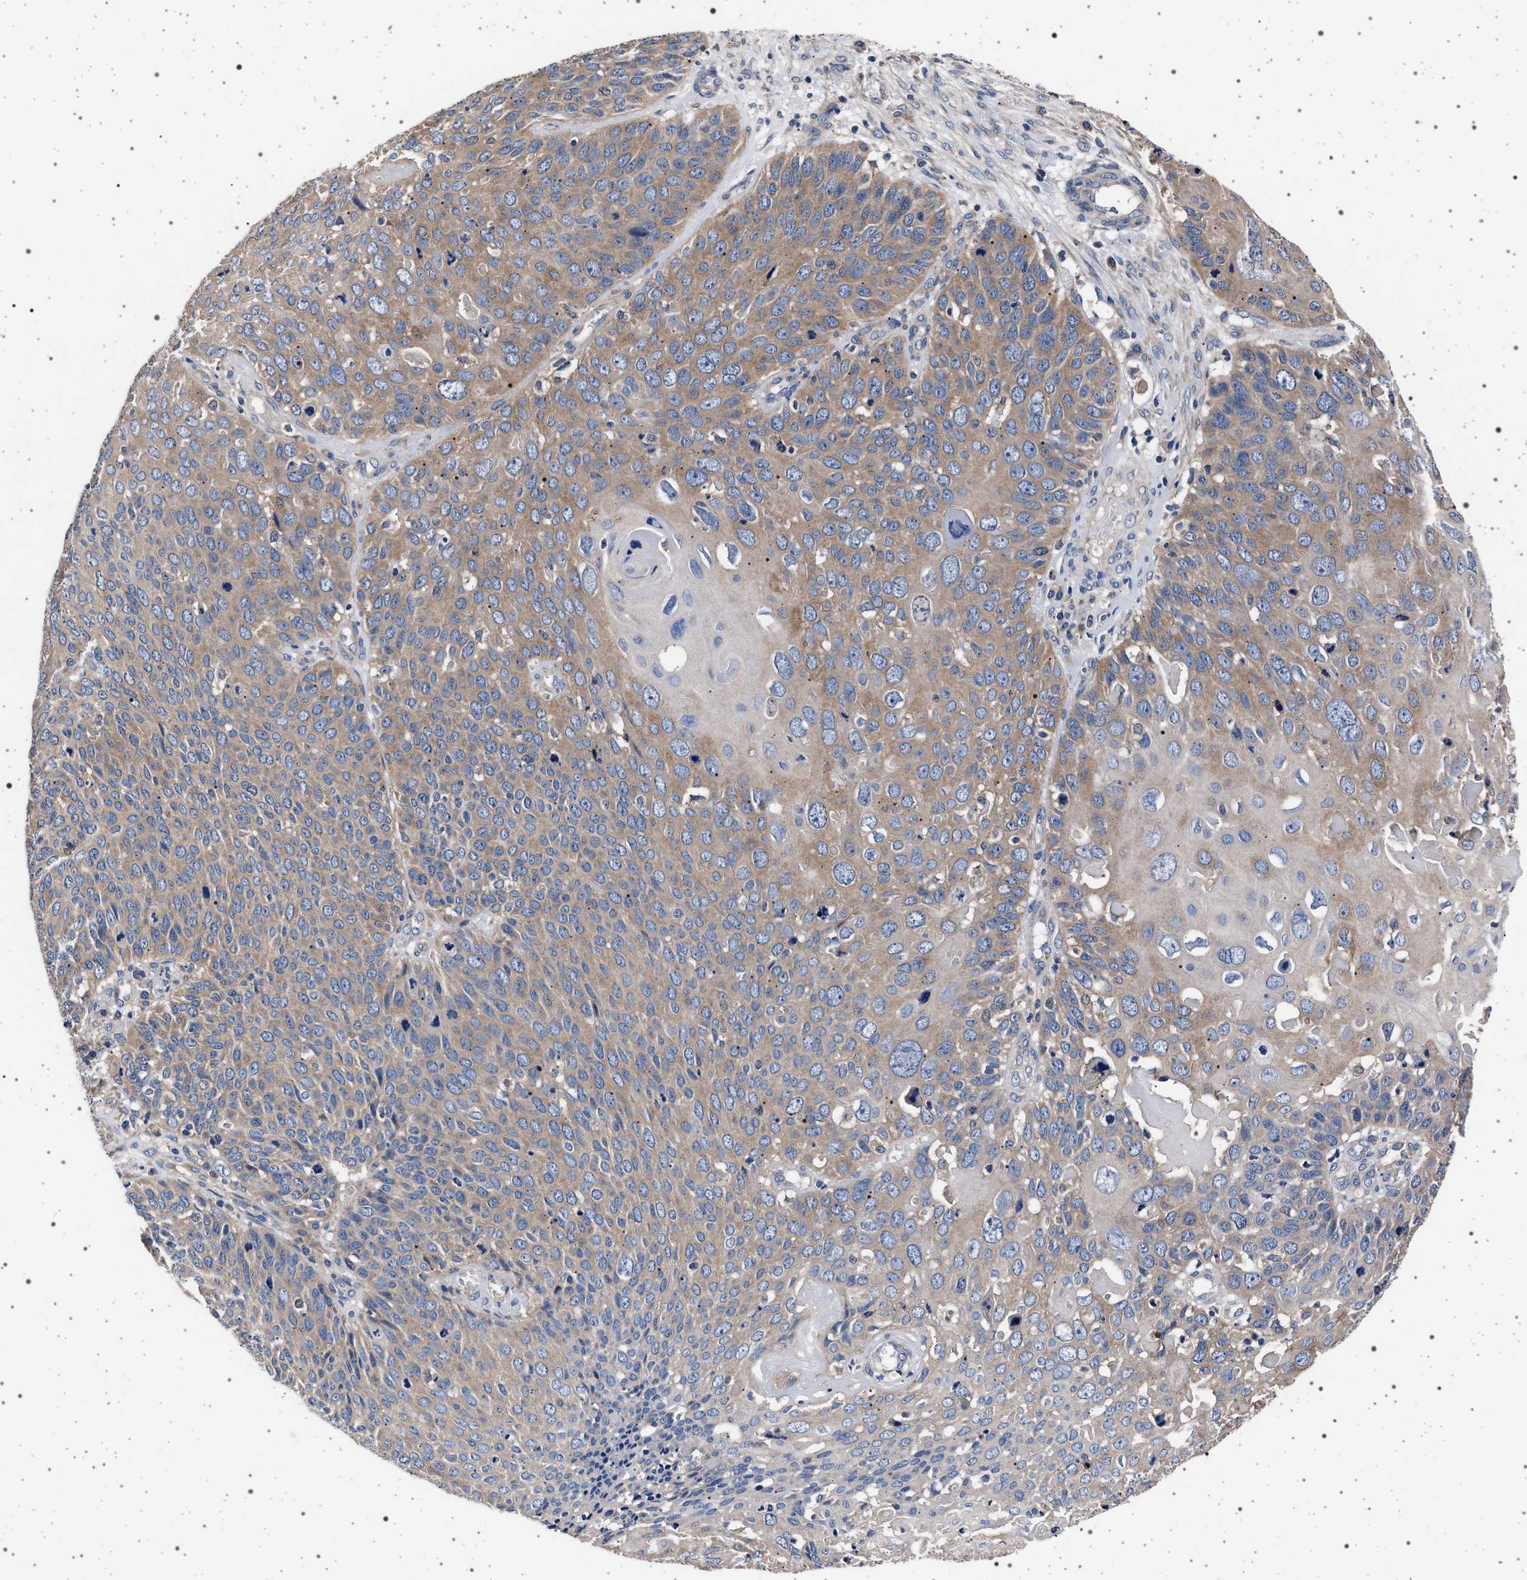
{"staining": {"intensity": "moderate", "quantity": "25%-75%", "location": "cytoplasmic/membranous"}, "tissue": "cervical cancer", "cell_type": "Tumor cells", "image_type": "cancer", "snomed": [{"axis": "morphology", "description": "Squamous cell carcinoma, NOS"}, {"axis": "topography", "description": "Cervix"}], "caption": "DAB immunohistochemical staining of human cervical cancer displays moderate cytoplasmic/membranous protein expression in about 25%-75% of tumor cells.", "gene": "MAP3K2", "patient": {"sex": "female", "age": 74}}